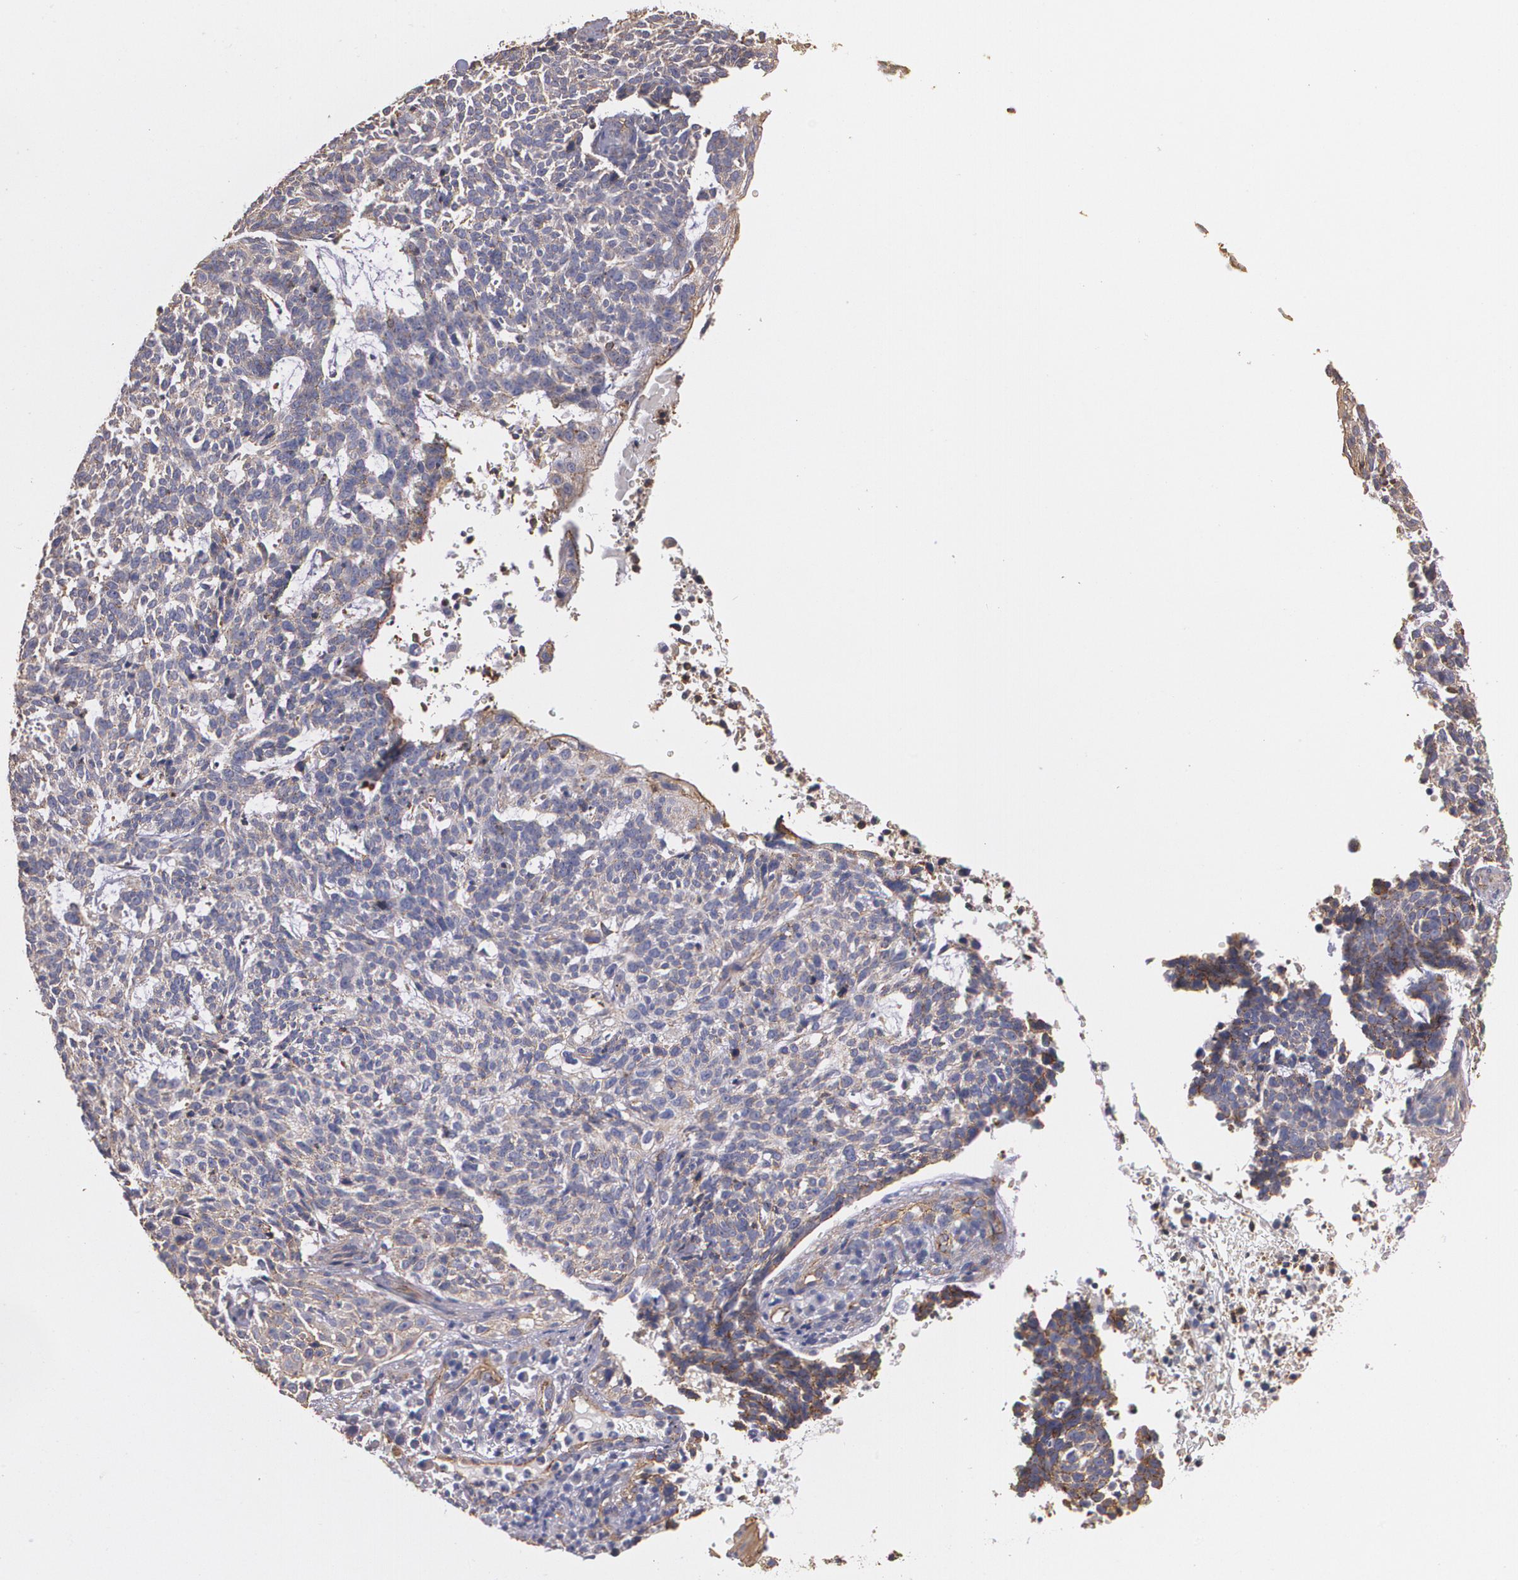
{"staining": {"intensity": "weak", "quantity": "<25%", "location": "cytoplasmic/membranous"}, "tissue": "skin cancer", "cell_type": "Tumor cells", "image_type": "cancer", "snomed": [{"axis": "morphology", "description": "Basal cell carcinoma"}, {"axis": "topography", "description": "Skin"}], "caption": "The photomicrograph reveals no significant positivity in tumor cells of skin cancer.", "gene": "TJP1", "patient": {"sex": "female", "age": 89}}